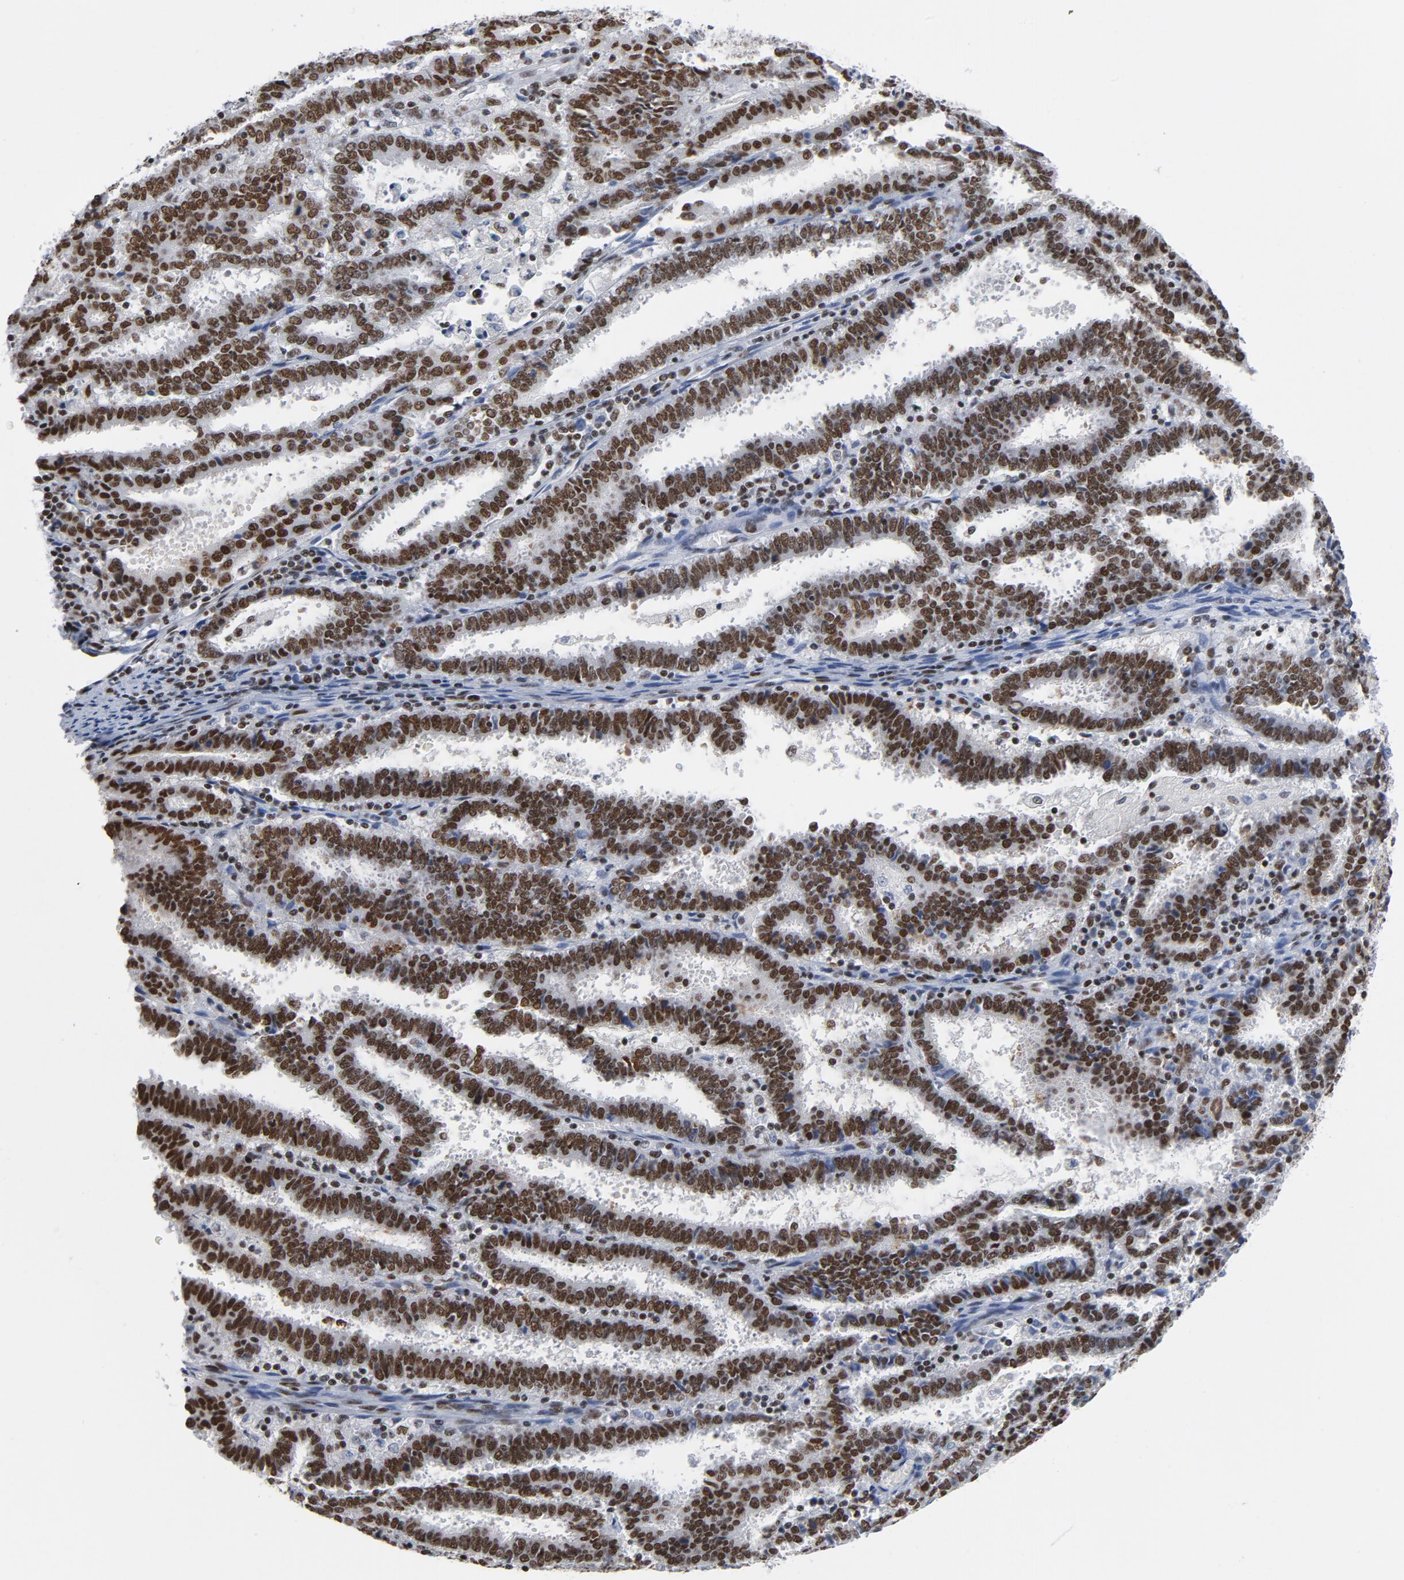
{"staining": {"intensity": "strong", "quantity": ">75%", "location": "nuclear"}, "tissue": "endometrial cancer", "cell_type": "Tumor cells", "image_type": "cancer", "snomed": [{"axis": "morphology", "description": "Adenocarcinoma, NOS"}, {"axis": "topography", "description": "Uterus"}], "caption": "Strong nuclear staining is present in approximately >75% of tumor cells in endometrial adenocarcinoma. (DAB IHC with brightfield microscopy, high magnification).", "gene": "CSTF2", "patient": {"sex": "female", "age": 83}}